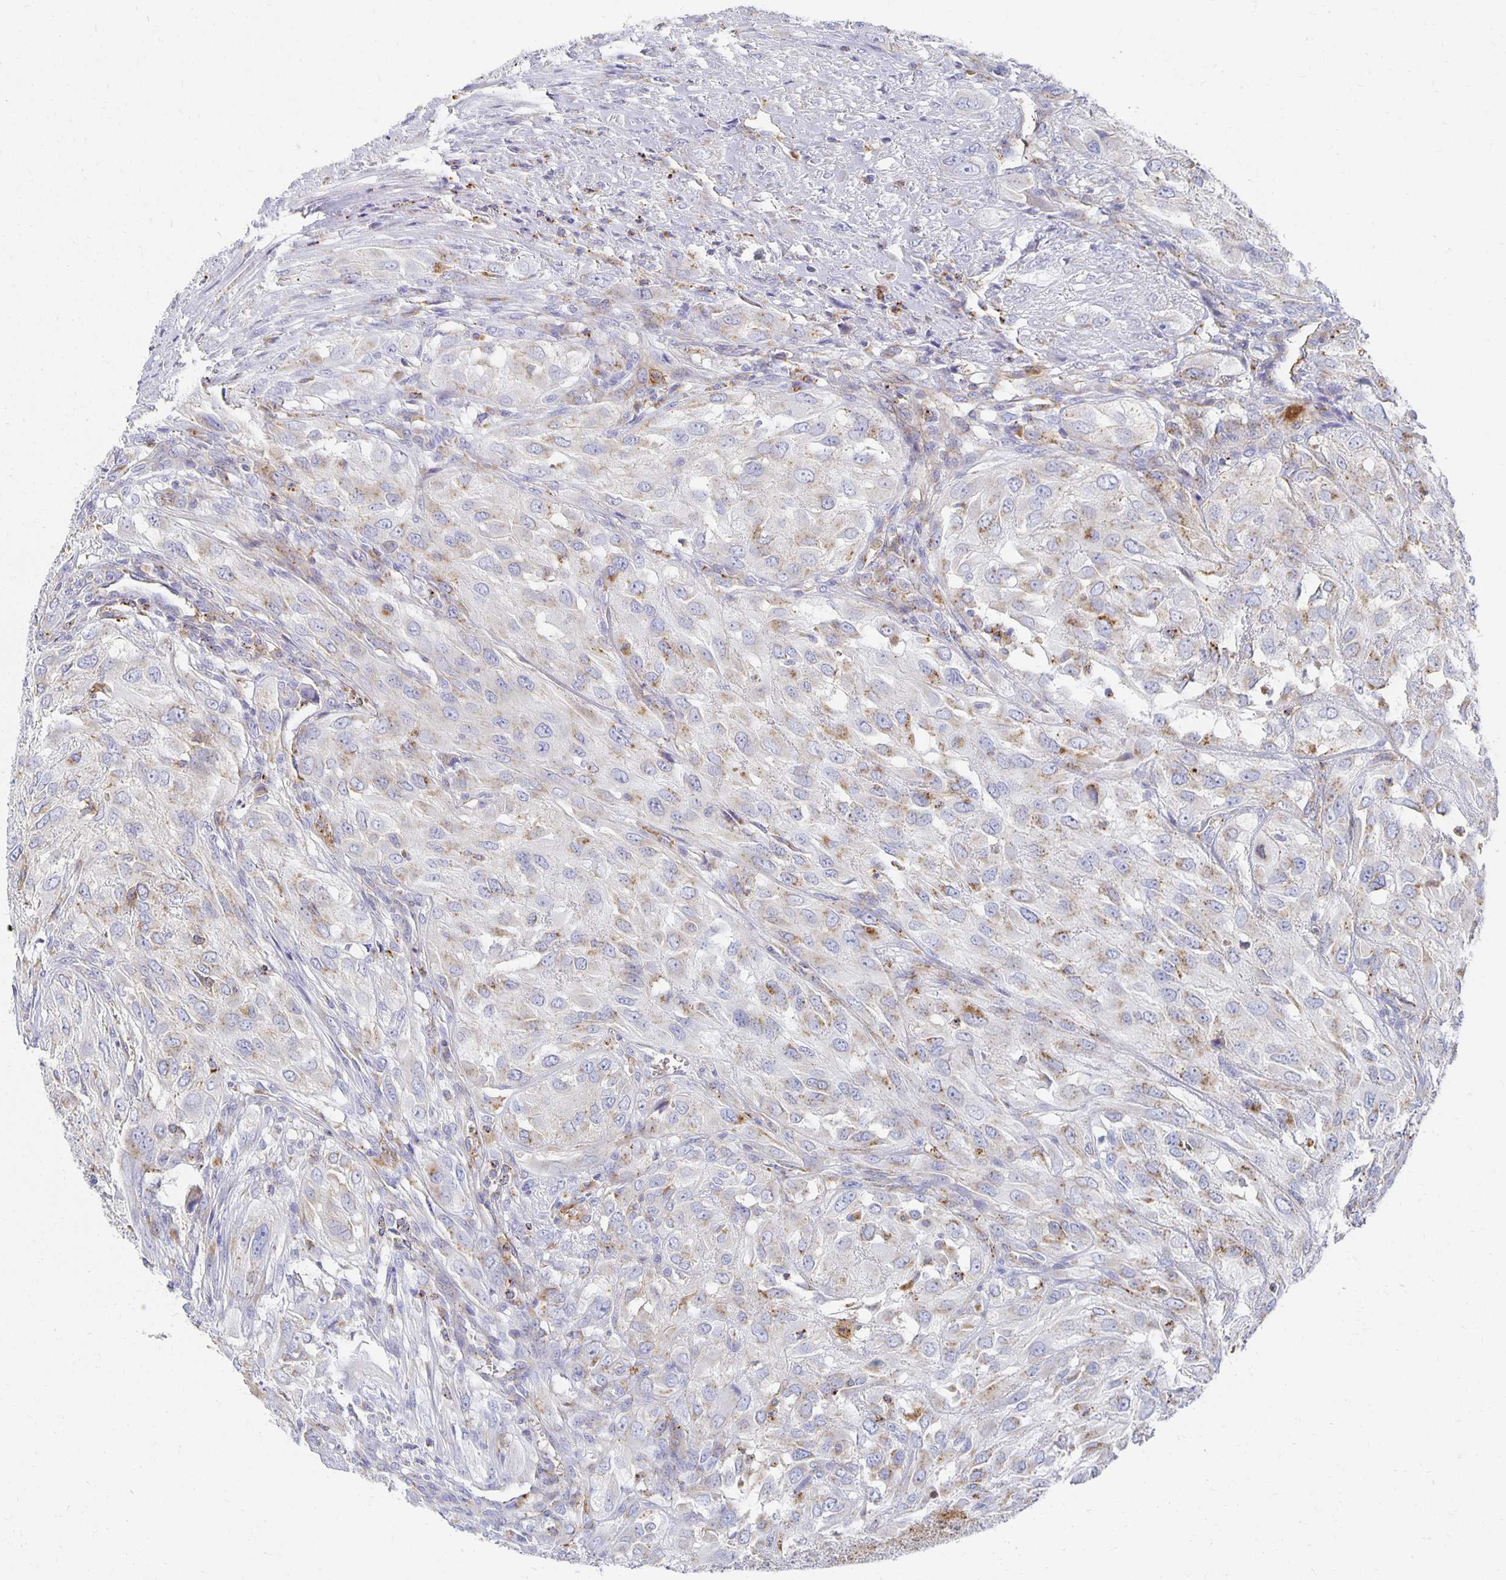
{"staining": {"intensity": "moderate", "quantity": "<25%", "location": "cytoplasmic/membranous"}, "tissue": "urothelial cancer", "cell_type": "Tumor cells", "image_type": "cancer", "snomed": [{"axis": "morphology", "description": "Urothelial carcinoma, High grade"}, {"axis": "topography", "description": "Urinary bladder"}], "caption": "The photomicrograph demonstrates staining of urothelial carcinoma (high-grade), revealing moderate cytoplasmic/membranous protein positivity (brown color) within tumor cells. The staining is performed using DAB (3,3'-diaminobenzidine) brown chromogen to label protein expression. The nuclei are counter-stained blue using hematoxylin.", "gene": "TAAR1", "patient": {"sex": "male", "age": 67}}